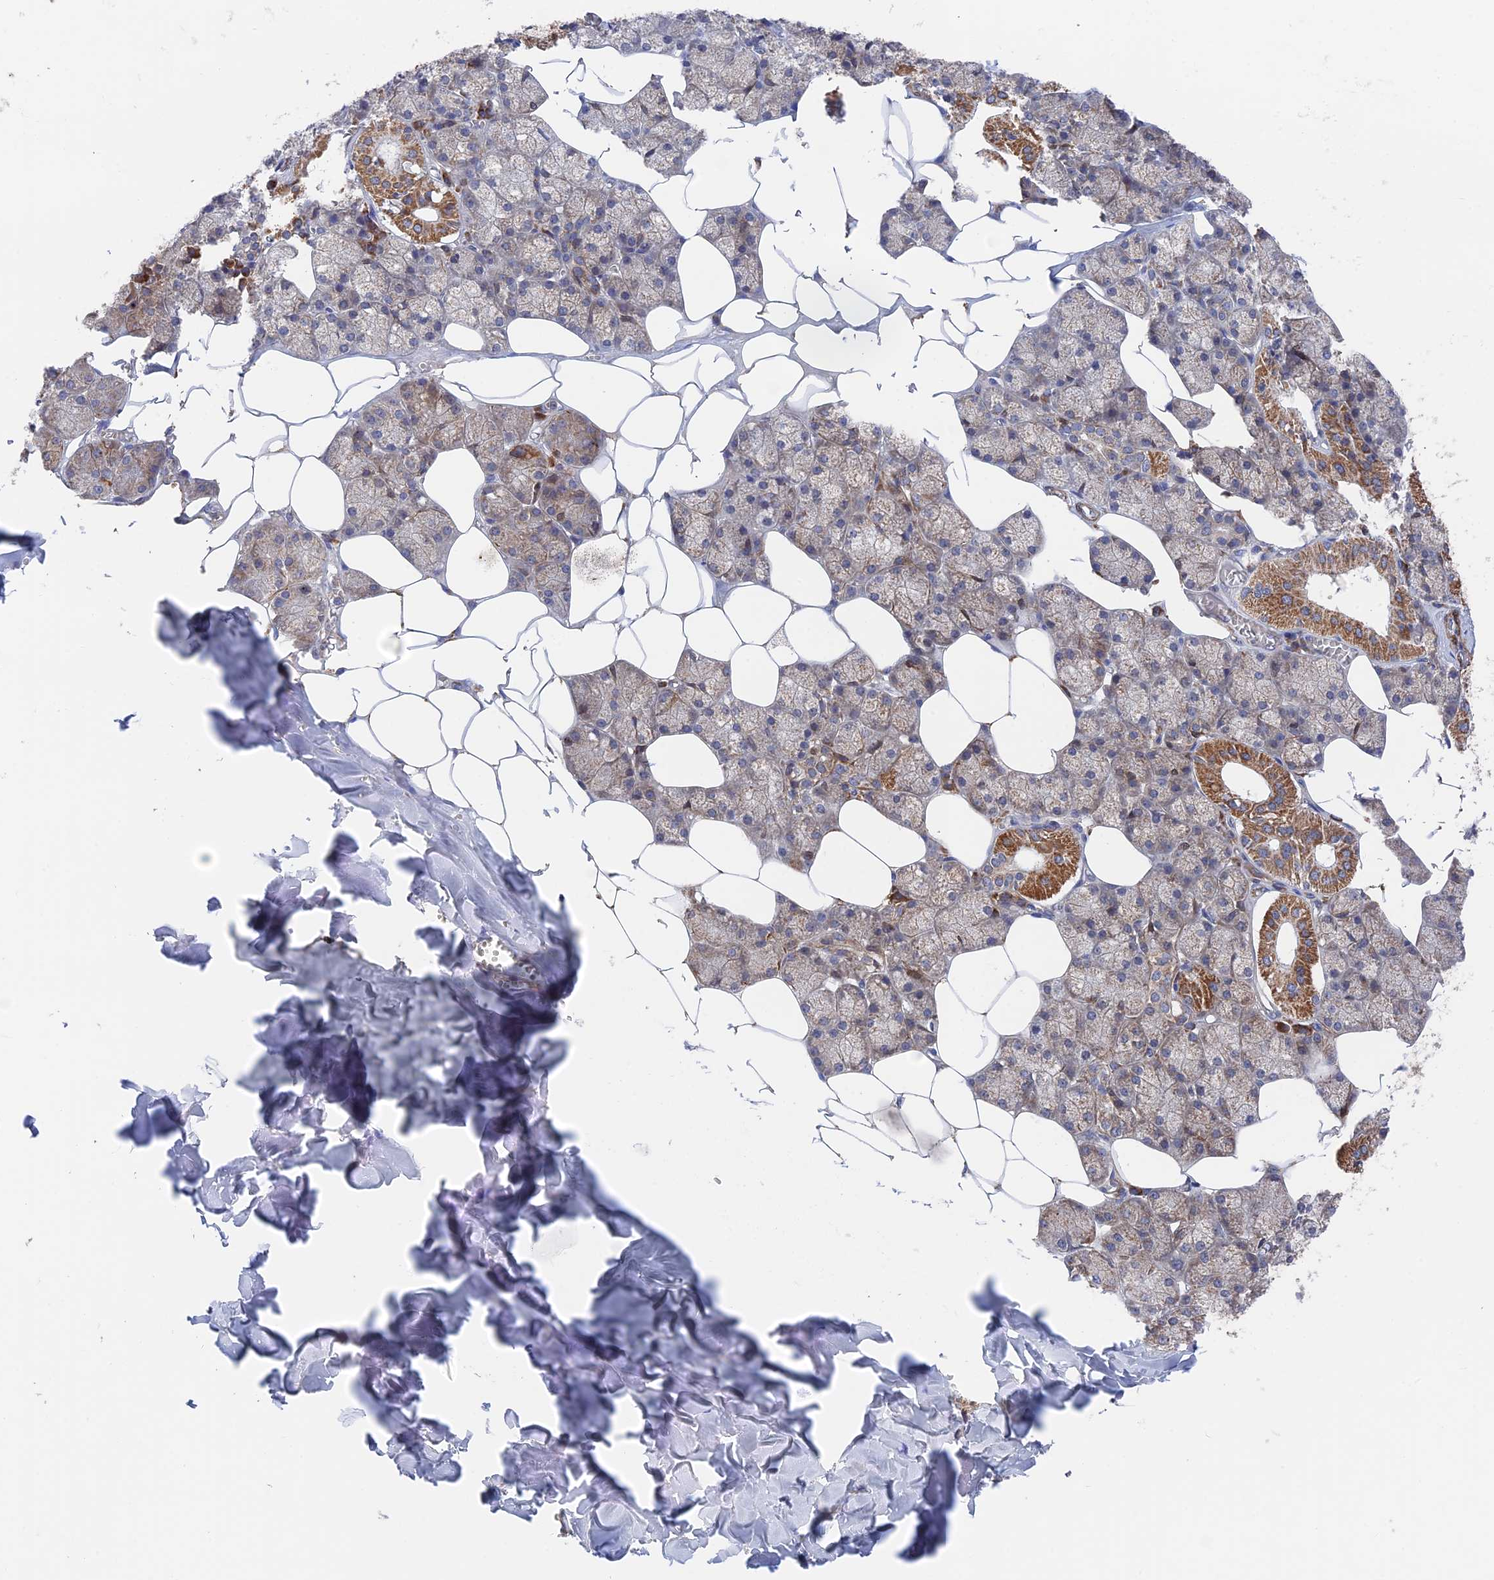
{"staining": {"intensity": "moderate", "quantity": "25%-75%", "location": "cytoplasmic/membranous"}, "tissue": "salivary gland", "cell_type": "Glandular cells", "image_type": "normal", "snomed": [{"axis": "morphology", "description": "Normal tissue, NOS"}, {"axis": "topography", "description": "Salivary gland"}], "caption": "Immunohistochemistry (IHC) of normal salivary gland exhibits medium levels of moderate cytoplasmic/membranous positivity in approximately 25%-75% of glandular cells. The staining is performed using DAB (3,3'-diaminobenzidine) brown chromogen to label protein expression. The nuclei are counter-stained blue using hematoxylin.", "gene": "ZNF320", "patient": {"sex": "male", "age": 62}}